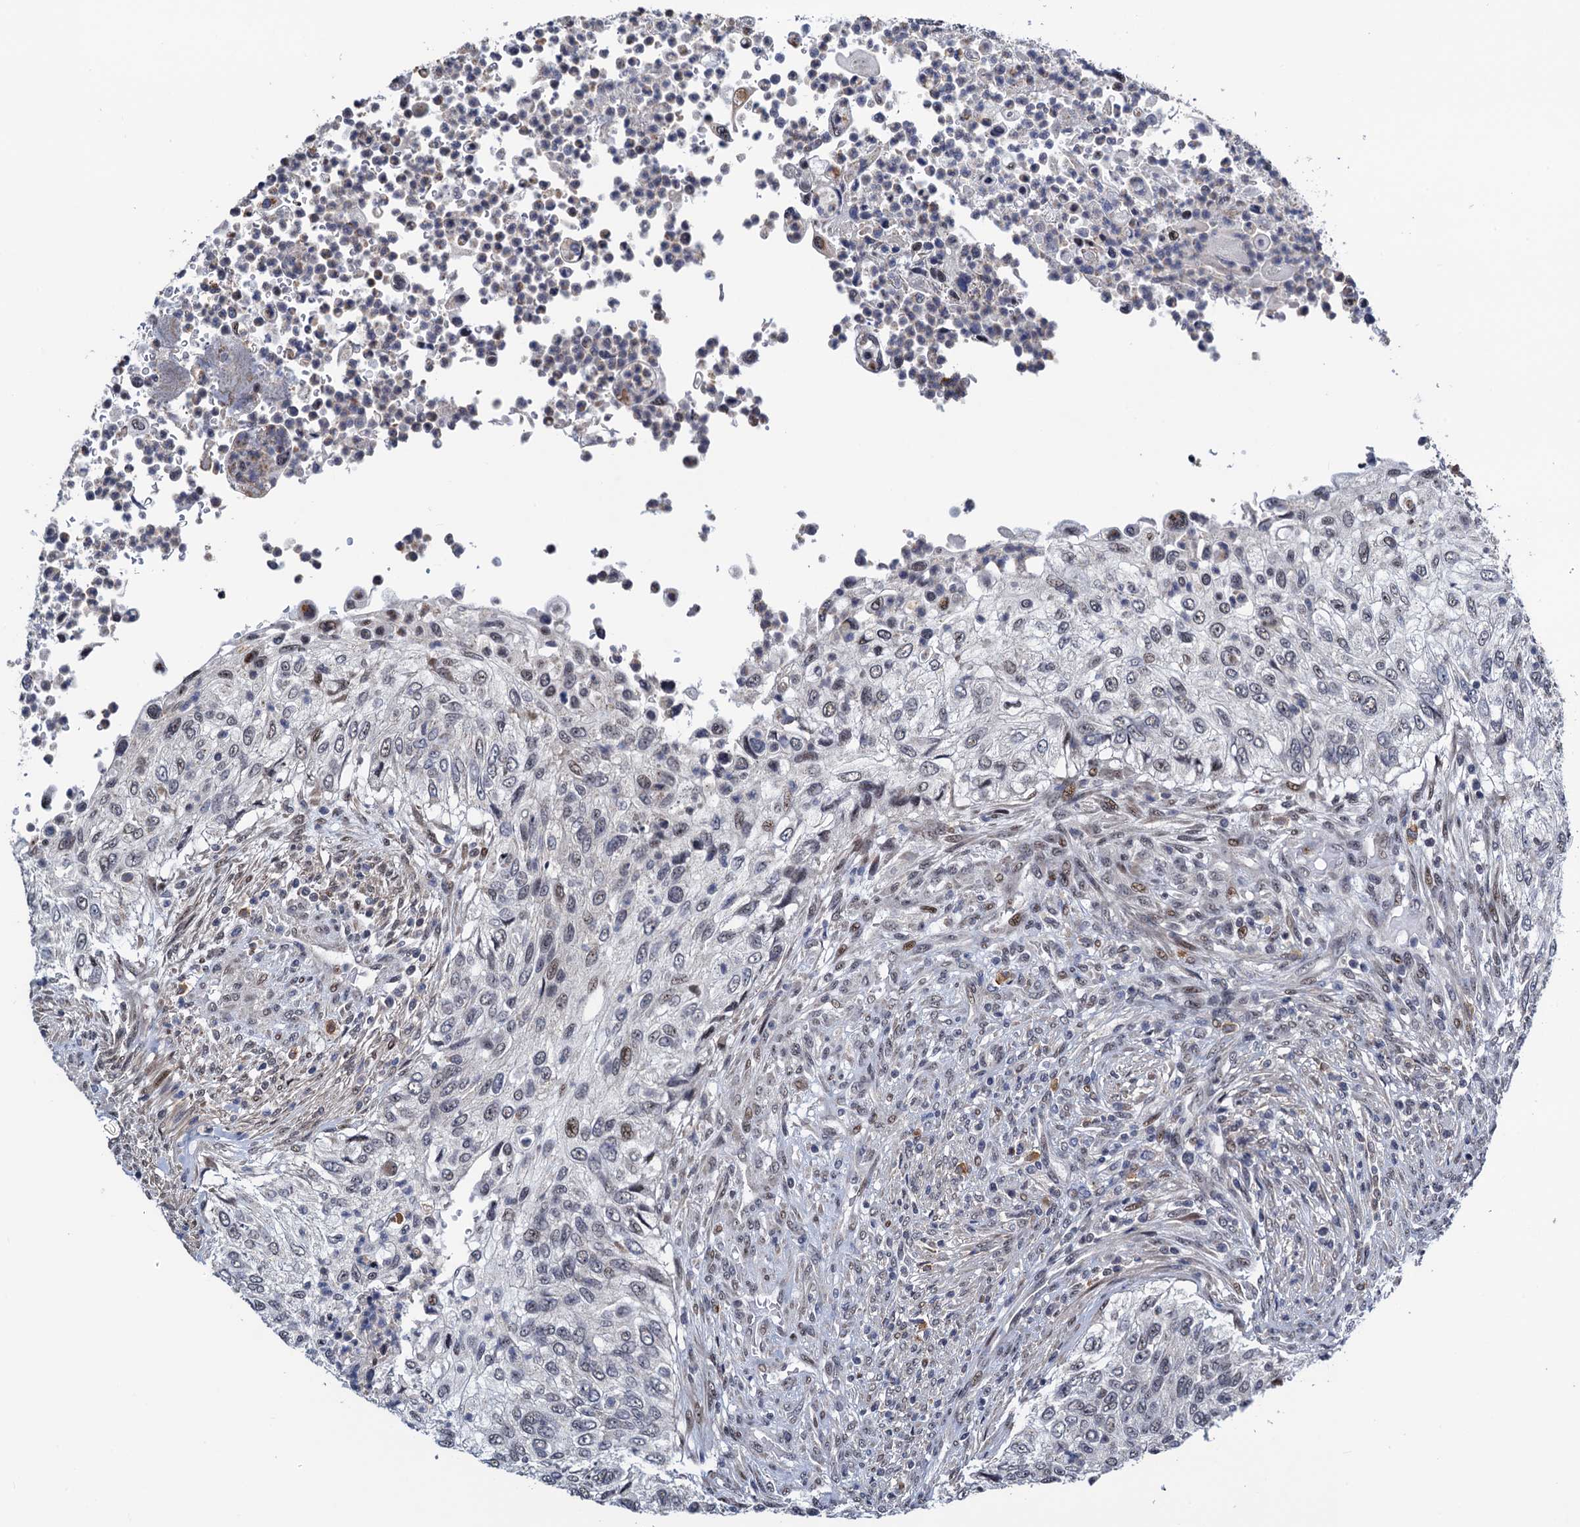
{"staining": {"intensity": "weak", "quantity": "25%-75%", "location": "nuclear"}, "tissue": "urothelial cancer", "cell_type": "Tumor cells", "image_type": "cancer", "snomed": [{"axis": "morphology", "description": "Urothelial carcinoma, High grade"}, {"axis": "topography", "description": "Urinary bladder"}], "caption": "This is an image of immunohistochemistry staining of high-grade urothelial carcinoma, which shows weak expression in the nuclear of tumor cells.", "gene": "FAM222A", "patient": {"sex": "female", "age": 60}}